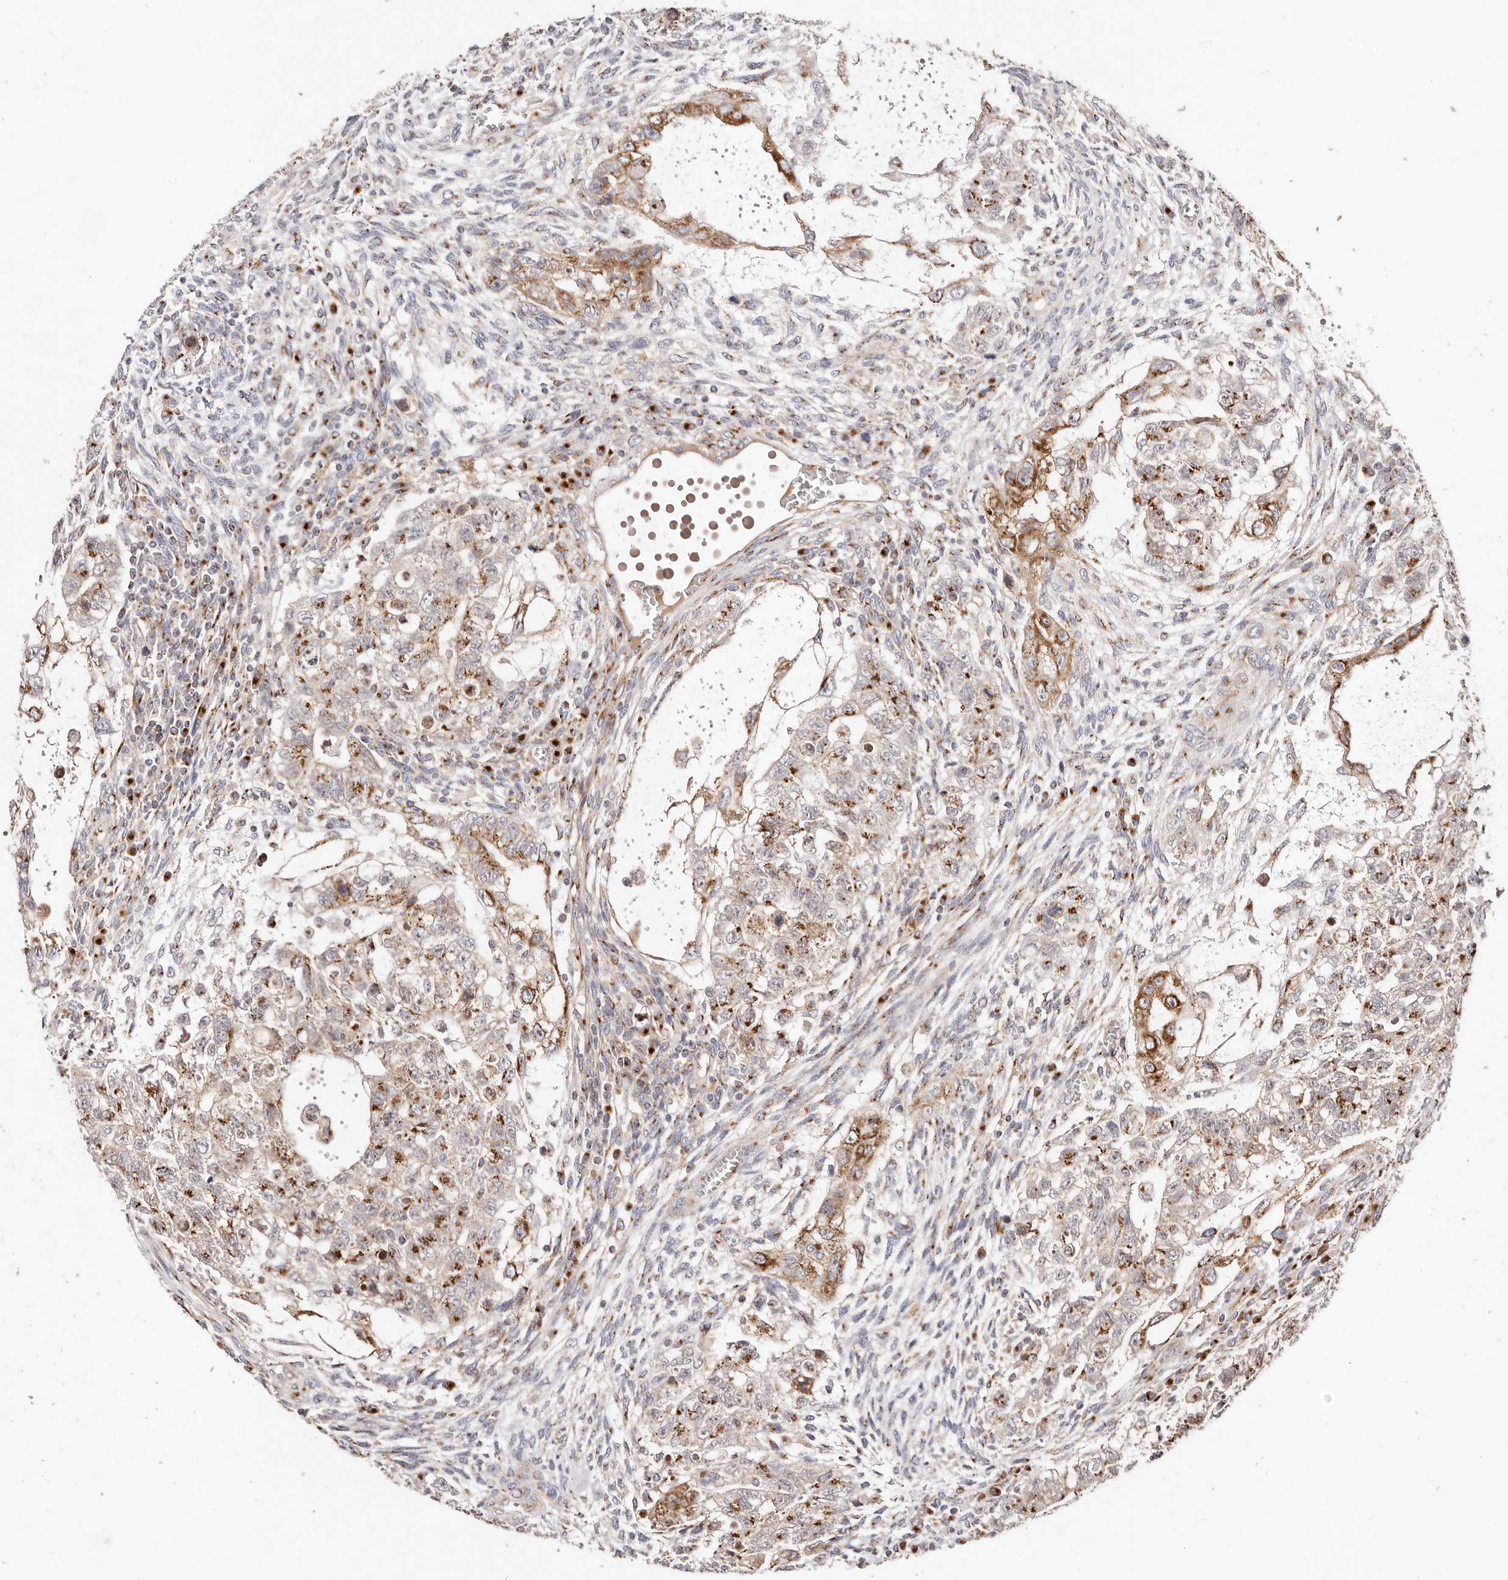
{"staining": {"intensity": "moderate", "quantity": "25%-75%", "location": "cytoplasmic/membranous"}, "tissue": "testis cancer", "cell_type": "Tumor cells", "image_type": "cancer", "snomed": [{"axis": "morphology", "description": "Carcinoma, Embryonal, NOS"}, {"axis": "topography", "description": "Testis"}], "caption": "Testis cancer was stained to show a protein in brown. There is medium levels of moderate cytoplasmic/membranous staining in about 25%-75% of tumor cells.", "gene": "MAPK6", "patient": {"sex": "male", "age": 37}}